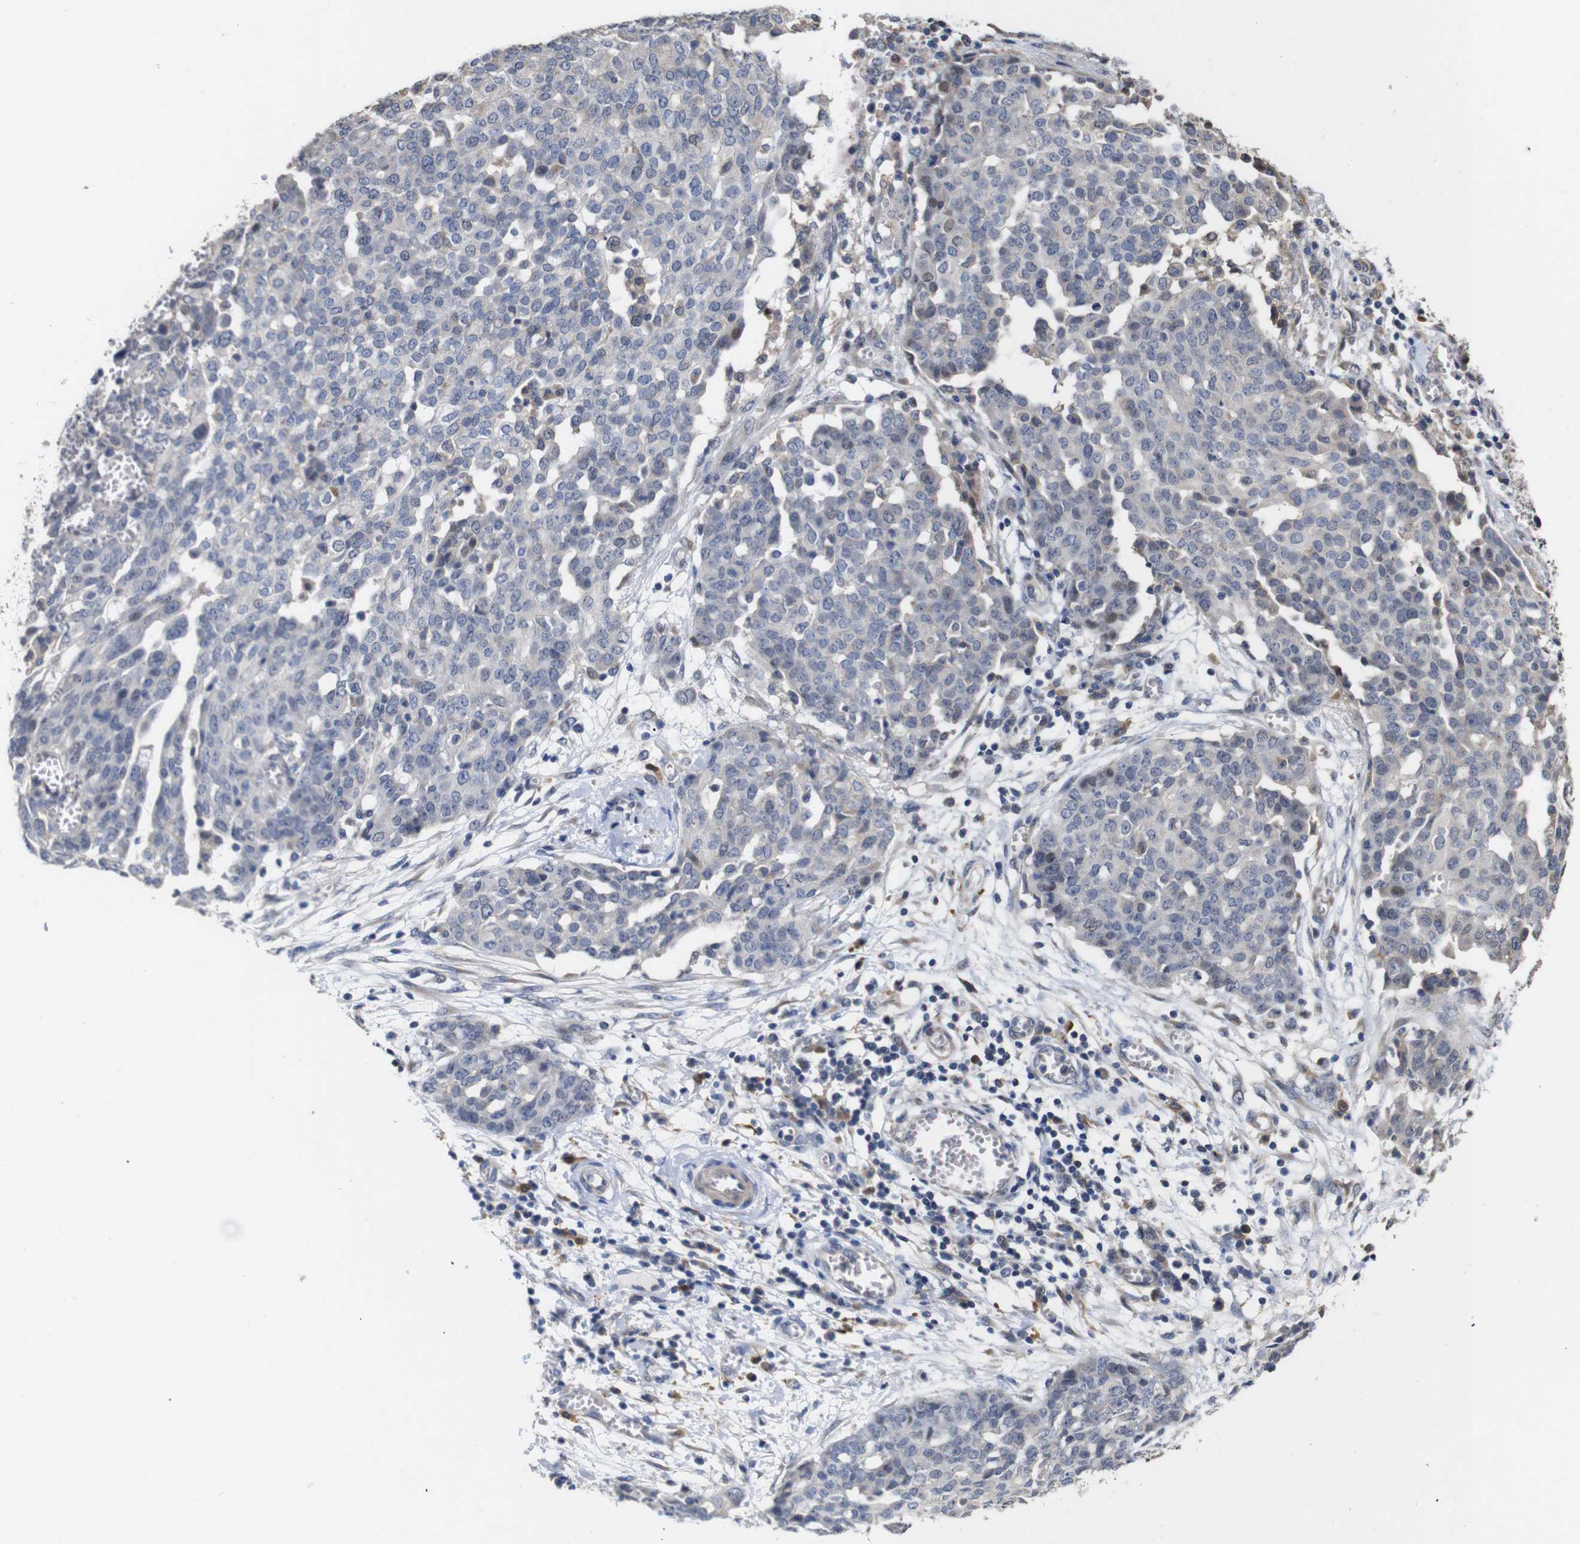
{"staining": {"intensity": "negative", "quantity": "none", "location": "none"}, "tissue": "ovarian cancer", "cell_type": "Tumor cells", "image_type": "cancer", "snomed": [{"axis": "morphology", "description": "Cystadenocarcinoma, serous, NOS"}, {"axis": "topography", "description": "Soft tissue"}, {"axis": "topography", "description": "Ovary"}], "caption": "Immunohistochemical staining of human ovarian cancer (serous cystadenocarcinoma) reveals no significant staining in tumor cells.", "gene": "TCEAL9", "patient": {"sex": "female", "age": 57}}